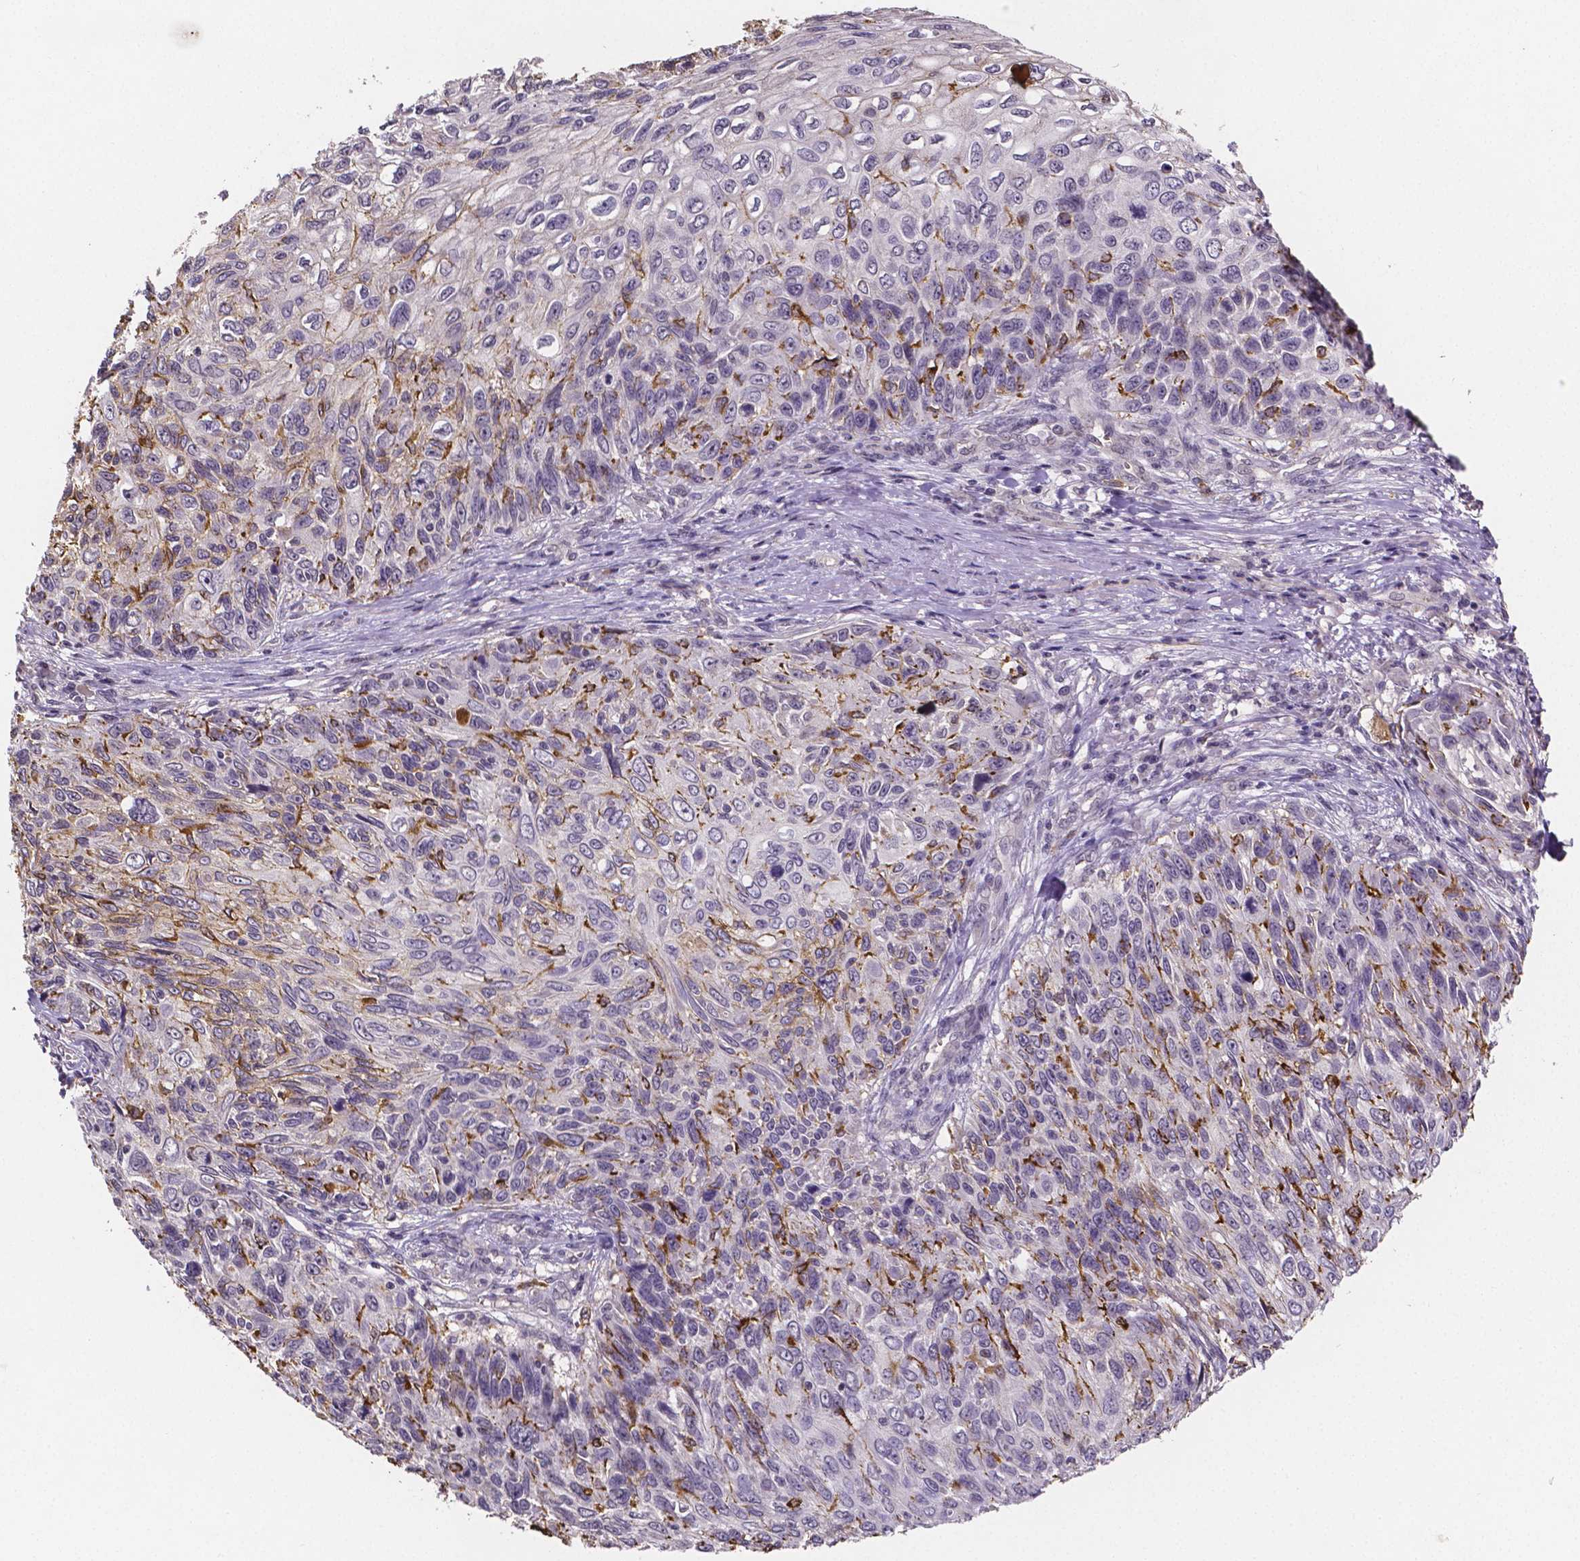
{"staining": {"intensity": "moderate", "quantity": "<25%", "location": "cytoplasmic/membranous"}, "tissue": "skin cancer", "cell_type": "Tumor cells", "image_type": "cancer", "snomed": [{"axis": "morphology", "description": "Squamous cell carcinoma, NOS"}, {"axis": "topography", "description": "Skin"}], "caption": "Skin cancer tissue exhibits moderate cytoplasmic/membranous positivity in approximately <25% of tumor cells, visualized by immunohistochemistry.", "gene": "NRGN", "patient": {"sex": "male", "age": 92}}